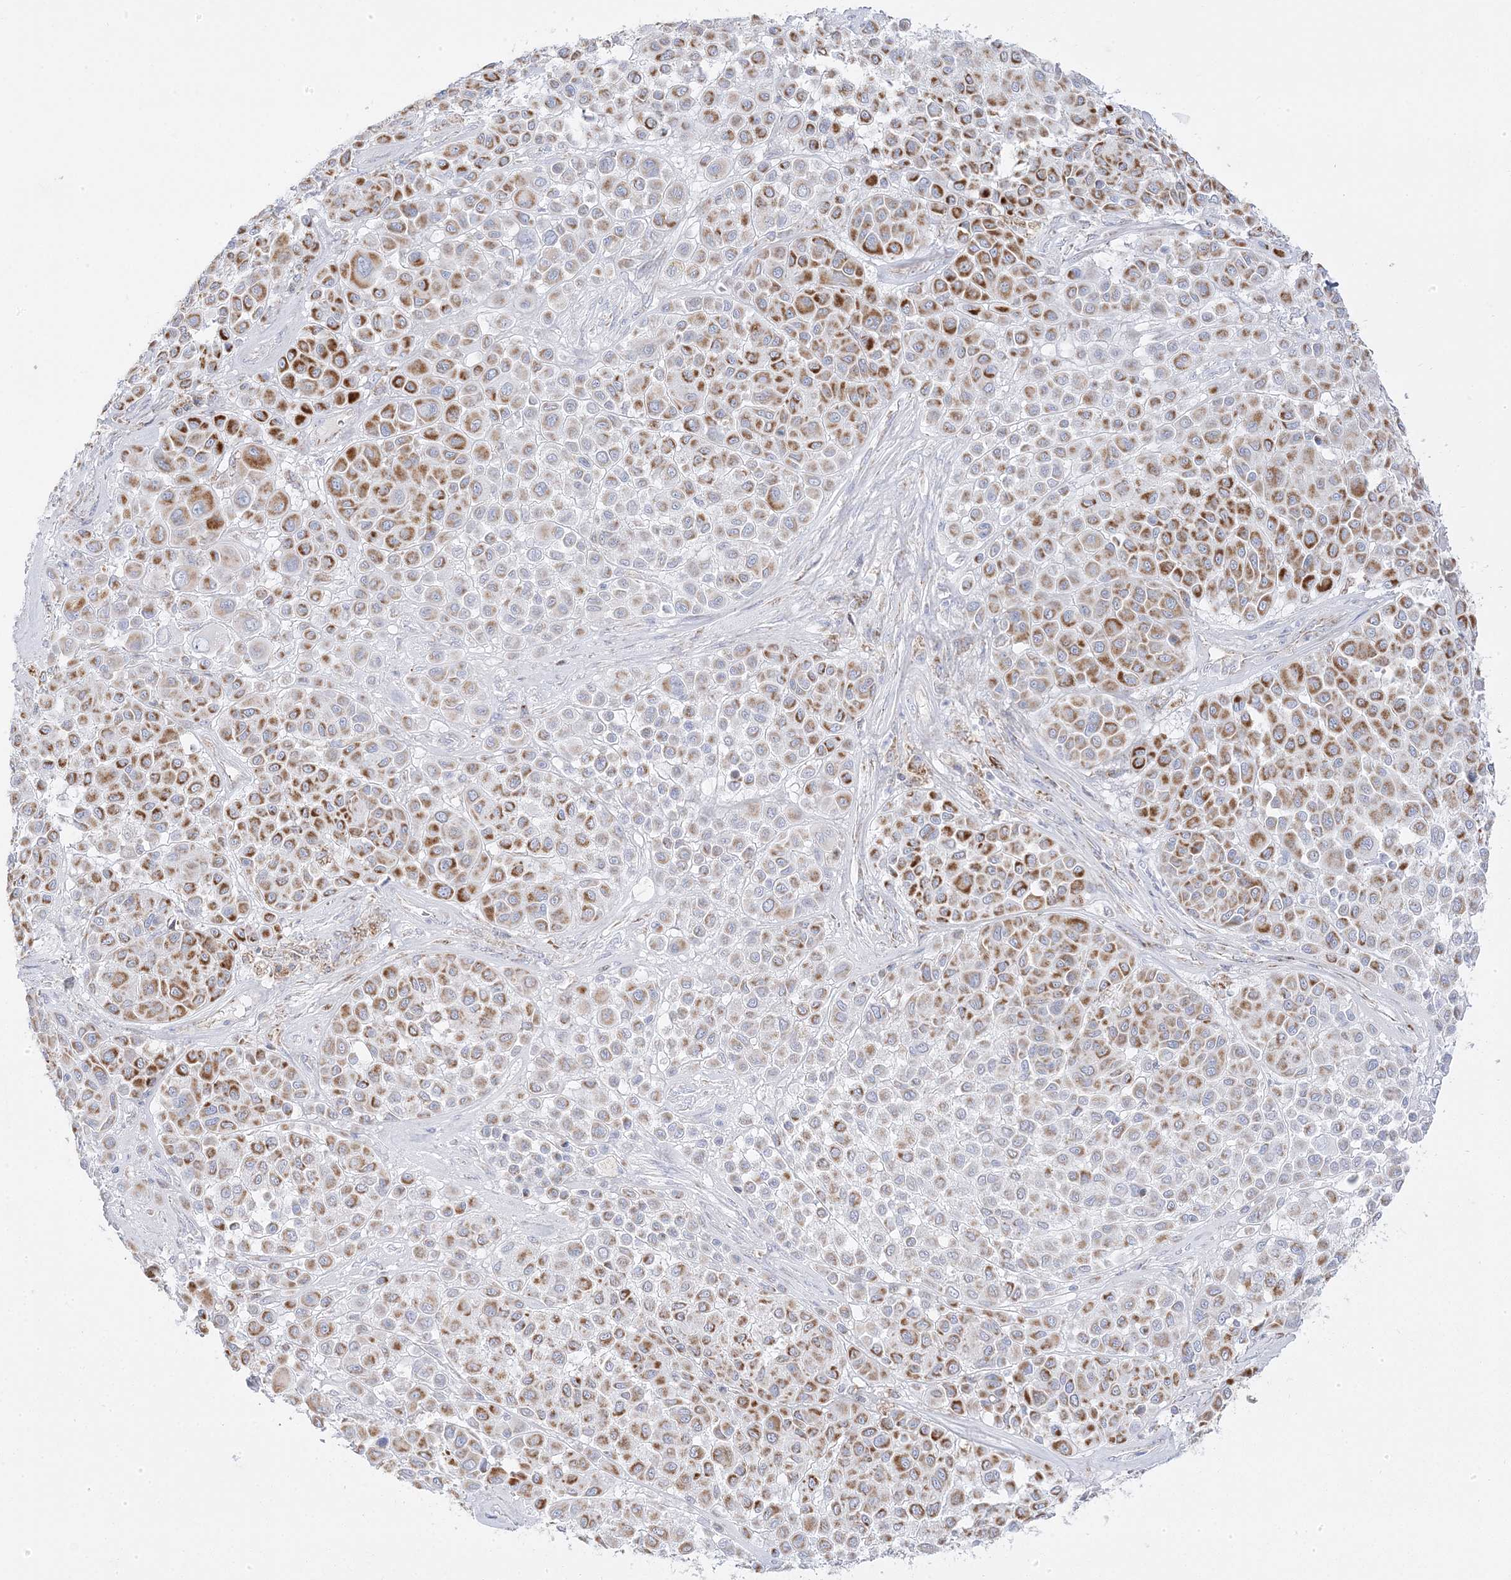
{"staining": {"intensity": "moderate", "quantity": "25%-75%", "location": "cytoplasmic/membranous"}, "tissue": "melanoma", "cell_type": "Tumor cells", "image_type": "cancer", "snomed": [{"axis": "morphology", "description": "Malignant melanoma, Metastatic site"}, {"axis": "topography", "description": "Soft tissue"}], "caption": "DAB immunohistochemical staining of human malignant melanoma (metastatic site) demonstrates moderate cytoplasmic/membranous protein expression in about 25%-75% of tumor cells. (IHC, brightfield microscopy, high magnification).", "gene": "PCCB", "patient": {"sex": "male", "age": 41}}